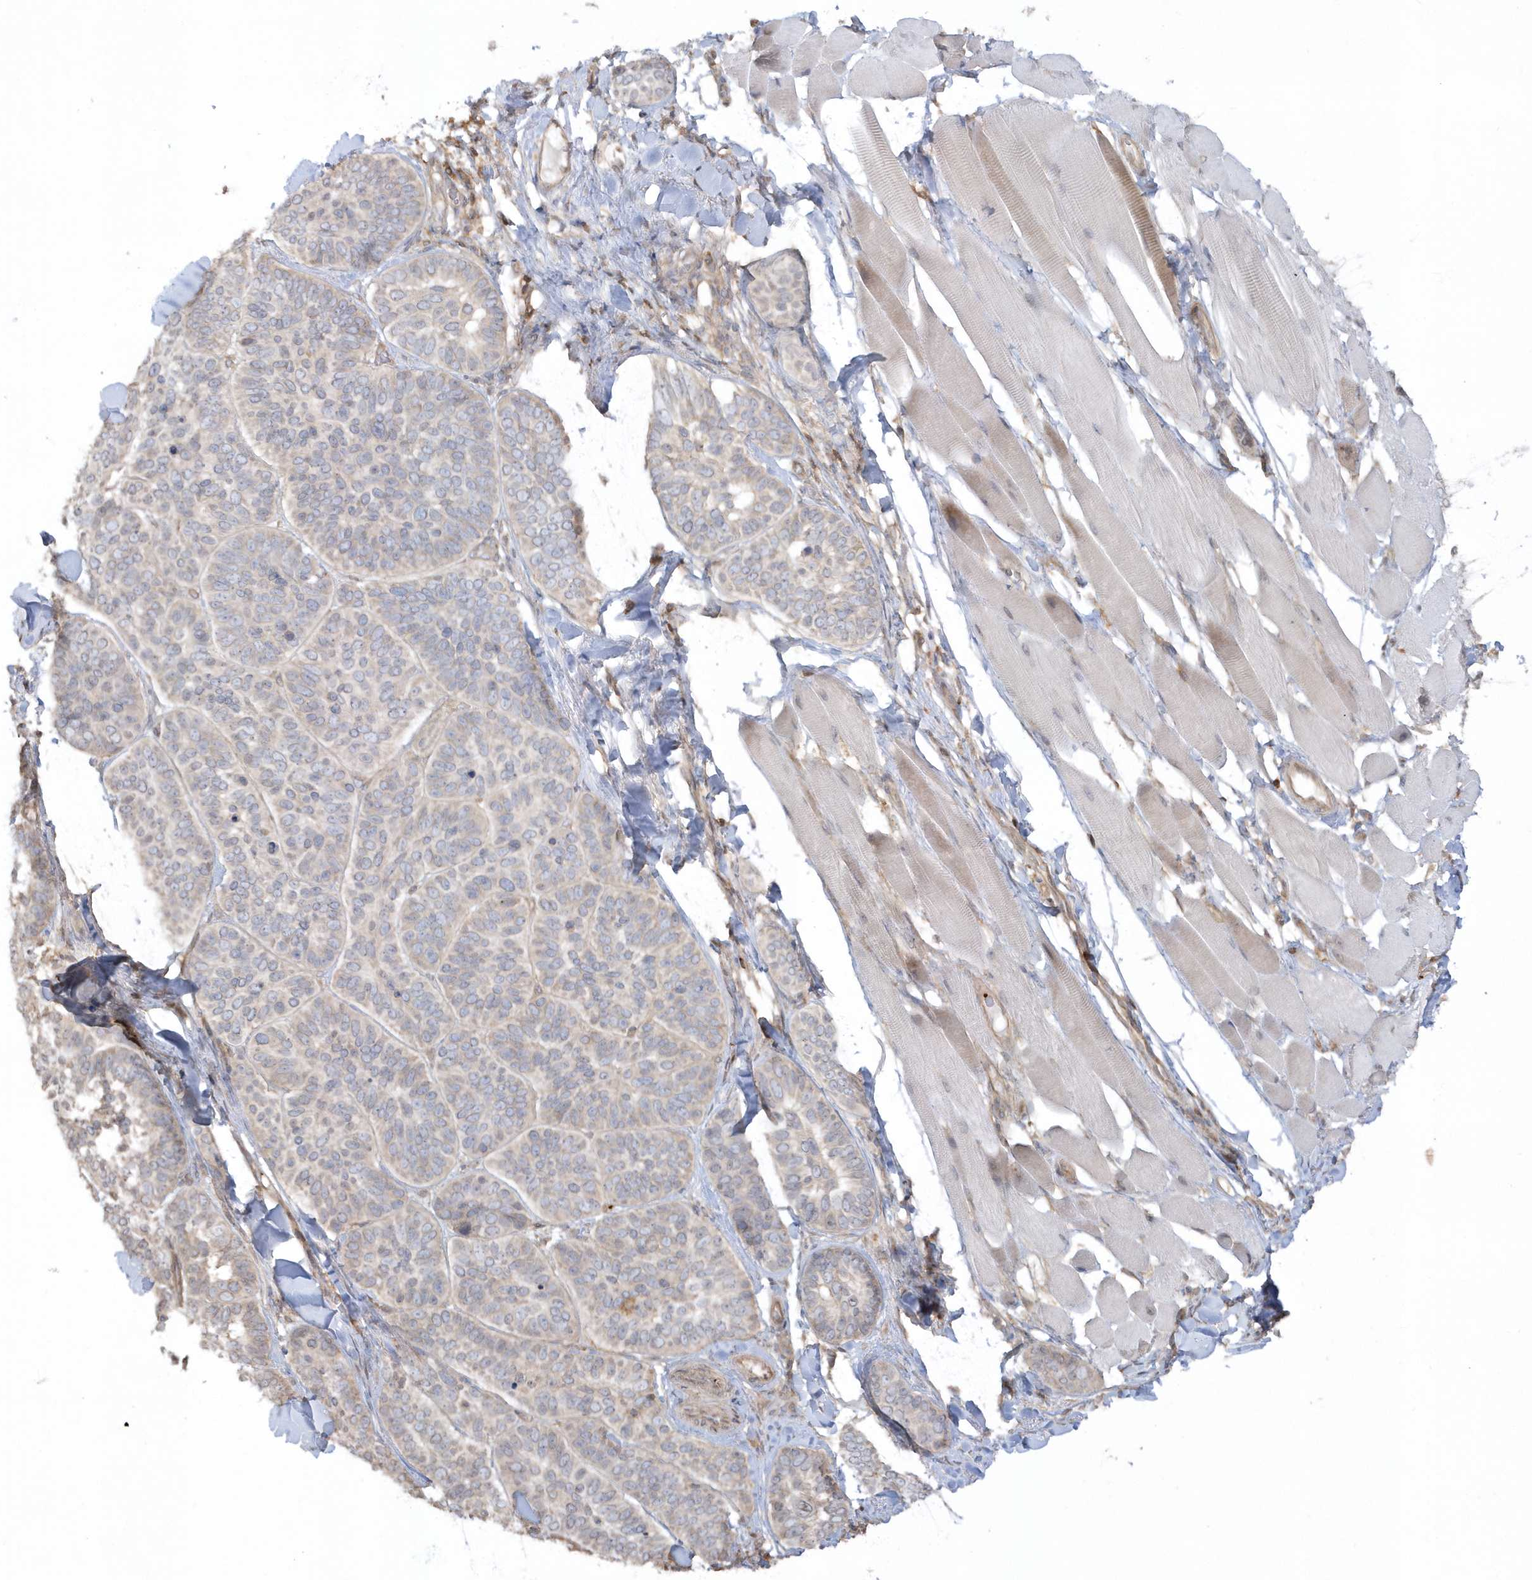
{"staining": {"intensity": "weak", "quantity": "<25%", "location": "cytoplasmic/membranous"}, "tissue": "skin cancer", "cell_type": "Tumor cells", "image_type": "cancer", "snomed": [{"axis": "morphology", "description": "Basal cell carcinoma"}, {"axis": "topography", "description": "Skin"}], "caption": "Immunohistochemistry of human skin cancer displays no expression in tumor cells.", "gene": "BSN", "patient": {"sex": "male", "age": 62}}